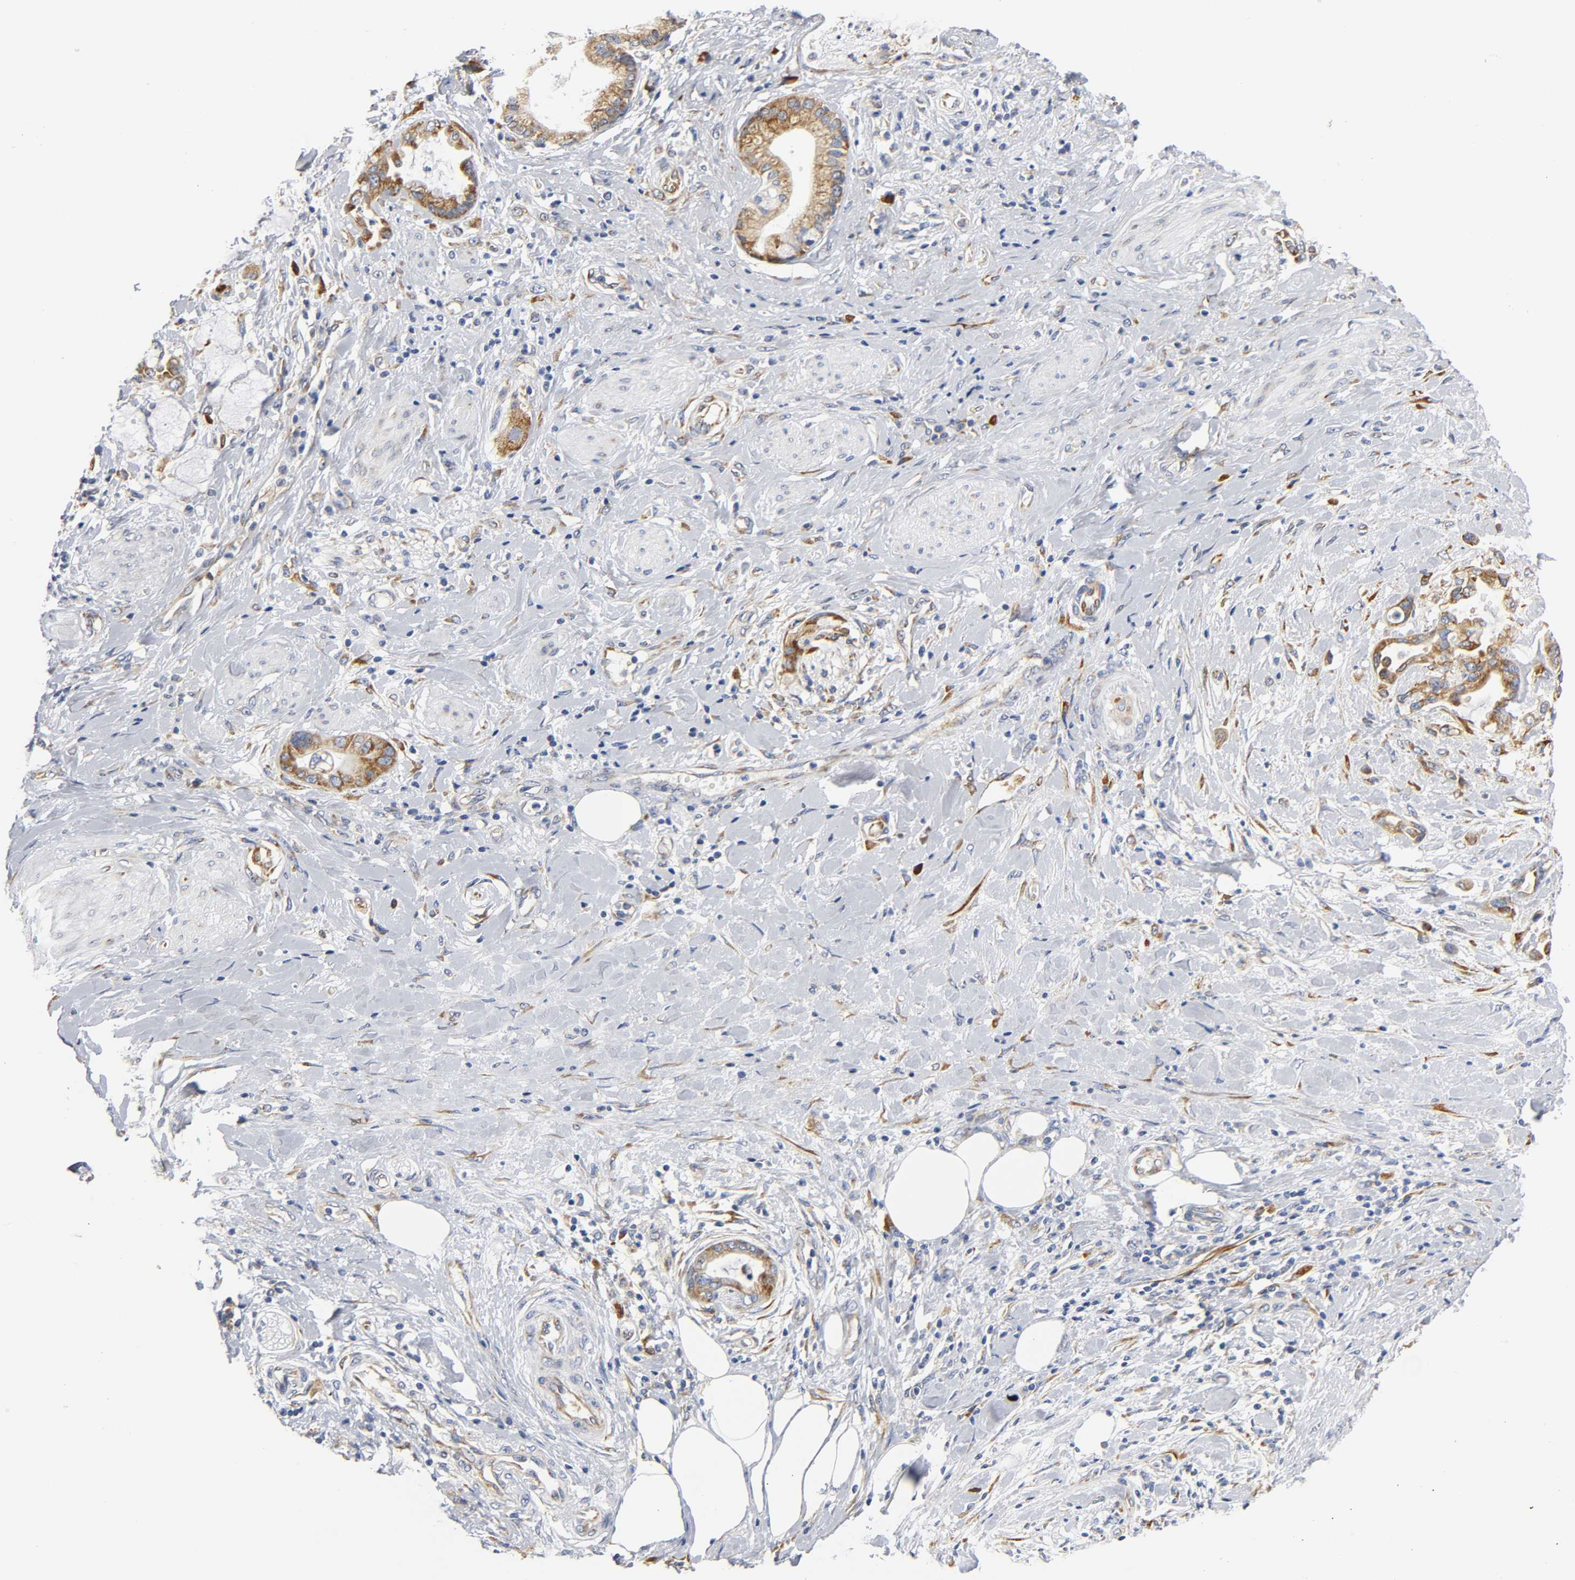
{"staining": {"intensity": "moderate", "quantity": ">75%", "location": "cytoplasmic/membranous"}, "tissue": "pancreatic cancer", "cell_type": "Tumor cells", "image_type": "cancer", "snomed": [{"axis": "morphology", "description": "Adenocarcinoma, NOS"}, {"axis": "morphology", "description": "Adenocarcinoma, metastatic, NOS"}, {"axis": "topography", "description": "Lymph node"}, {"axis": "topography", "description": "Pancreas"}, {"axis": "topography", "description": "Duodenum"}], "caption": "This is an image of IHC staining of pancreatic cancer (adenocarcinoma), which shows moderate expression in the cytoplasmic/membranous of tumor cells.", "gene": "REL", "patient": {"sex": "female", "age": 64}}